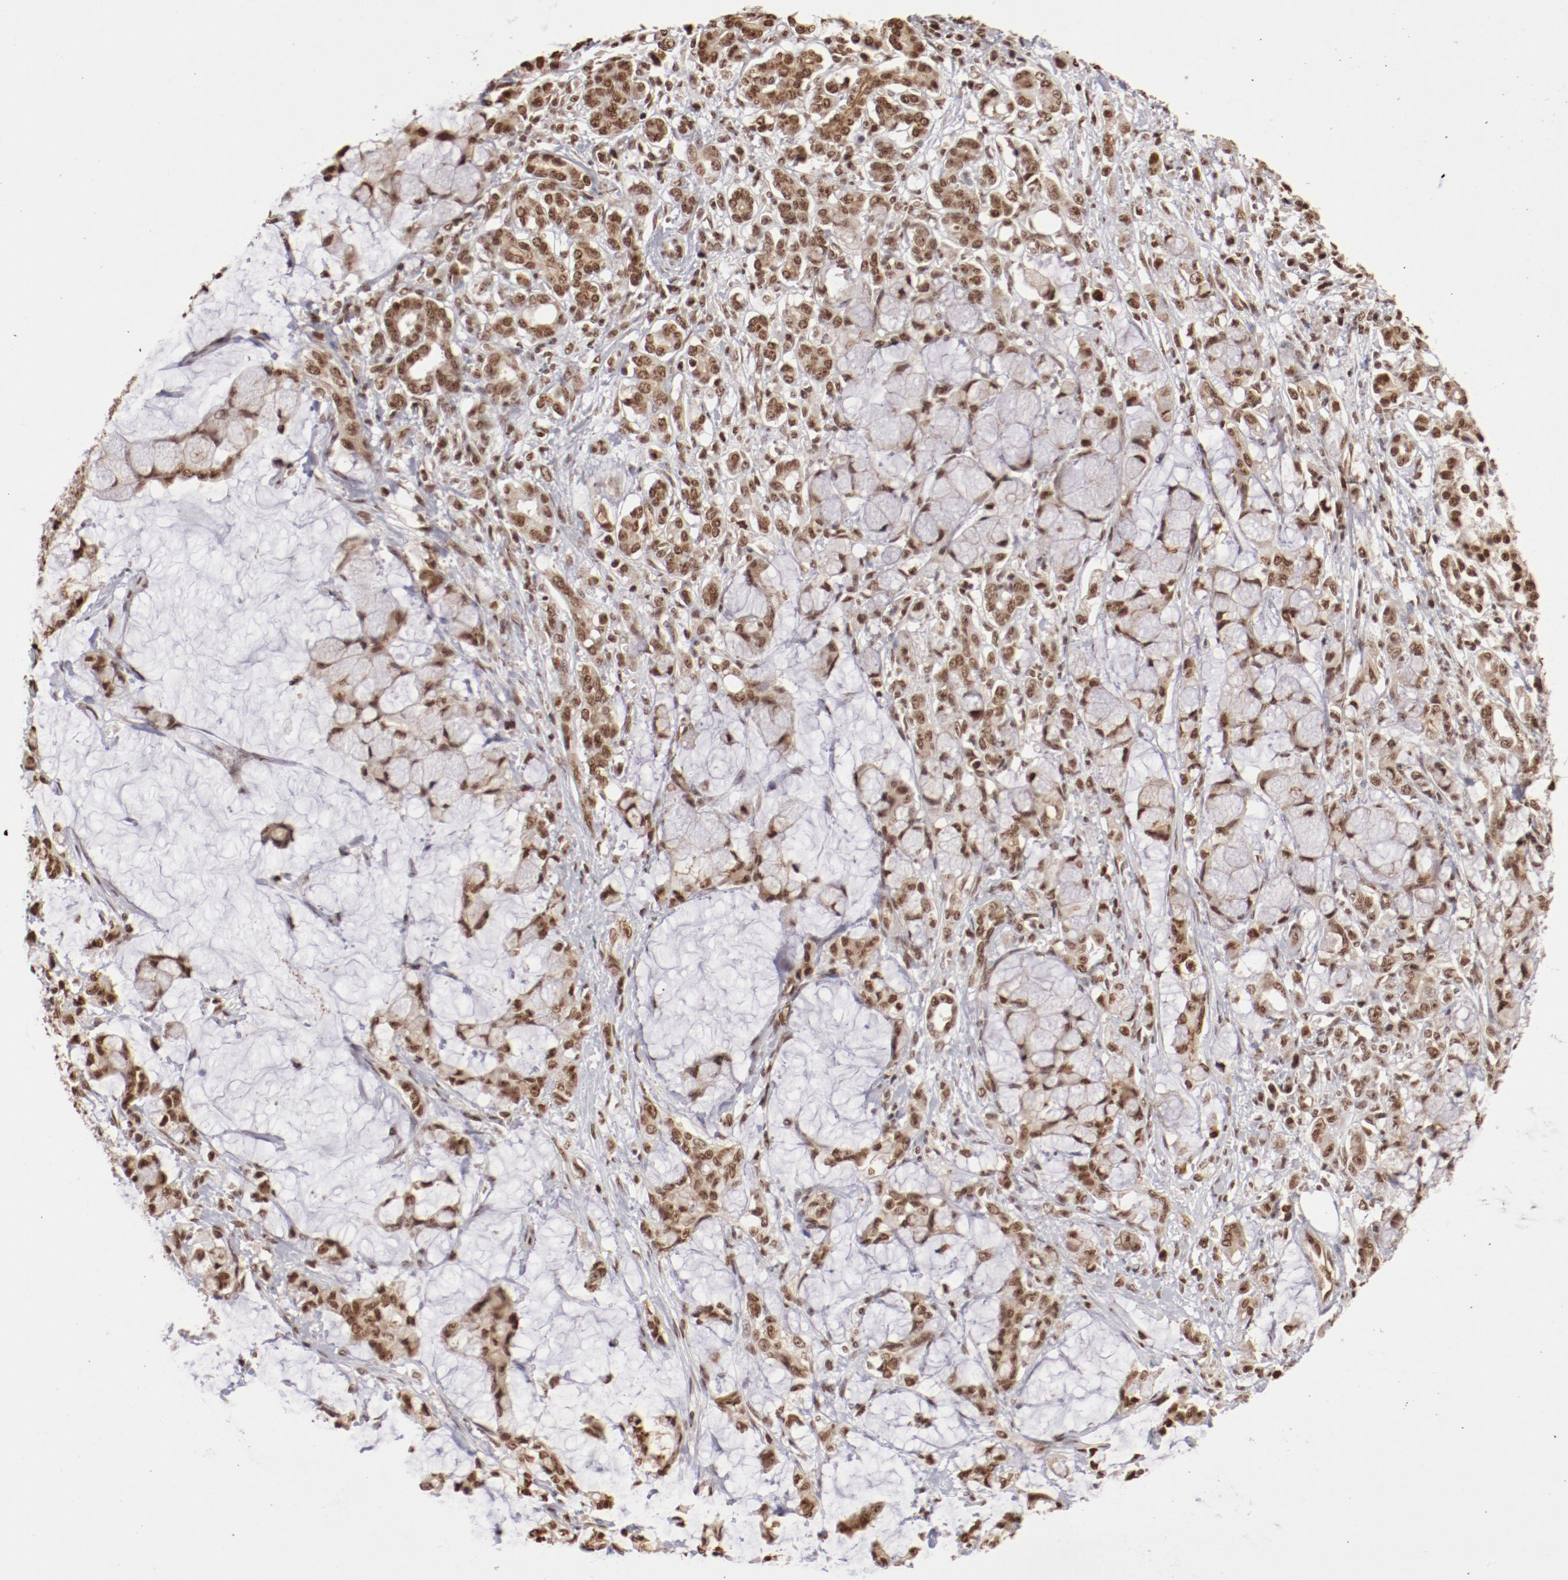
{"staining": {"intensity": "moderate", "quantity": ">75%", "location": "nuclear"}, "tissue": "pancreatic cancer", "cell_type": "Tumor cells", "image_type": "cancer", "snomed": [{"axis": "morphology", "description": "Adenocarcinoma, NOS"}, {"axis": "topography", "description": "Pancreas"}], "caption": "Moderate nuclear expression is appreciated in about >75% of tumor cells in pancreatic cancer (adenocarcinoma).", "gene": "ABL2", "patient": {"sex": "female", "age": 73}}